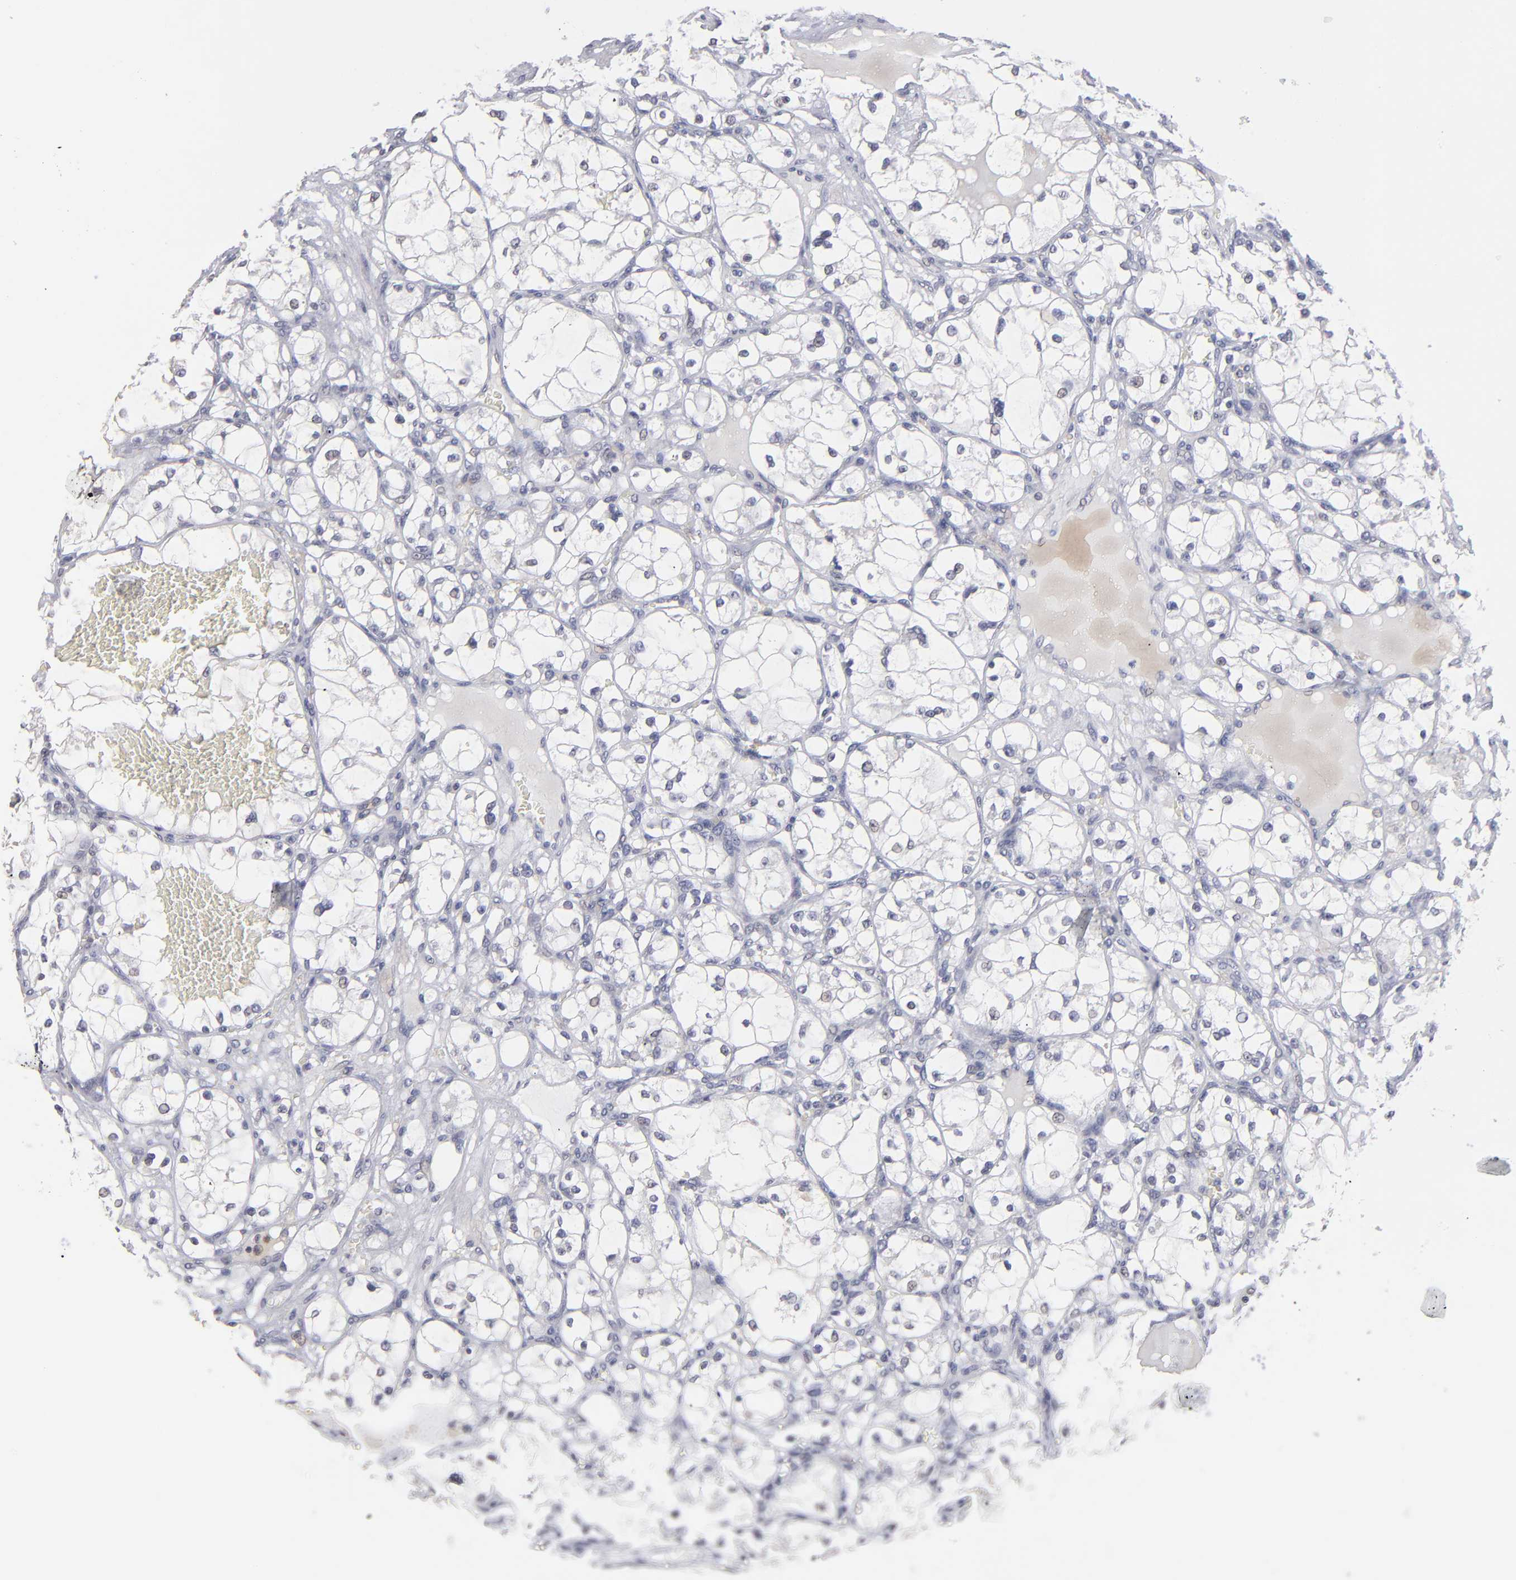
{"staining": {"intensity": "negative", "quantity": "none", "location": "none"}, "tissue": "renal cancer", "cell_type": "Tumor cells", "image_type": "cancer", "snomed": [{"axis": "morphology", "description": "Adenocarcinoma, NOS"}, {"axis": "topography", "description": "Kidney"}], "caption": "IHC of renal adenocarcinoma shows no positivity in tumor cells.", "gene": "RPH3A", "patient": {"sex": "male", "age": 61}}